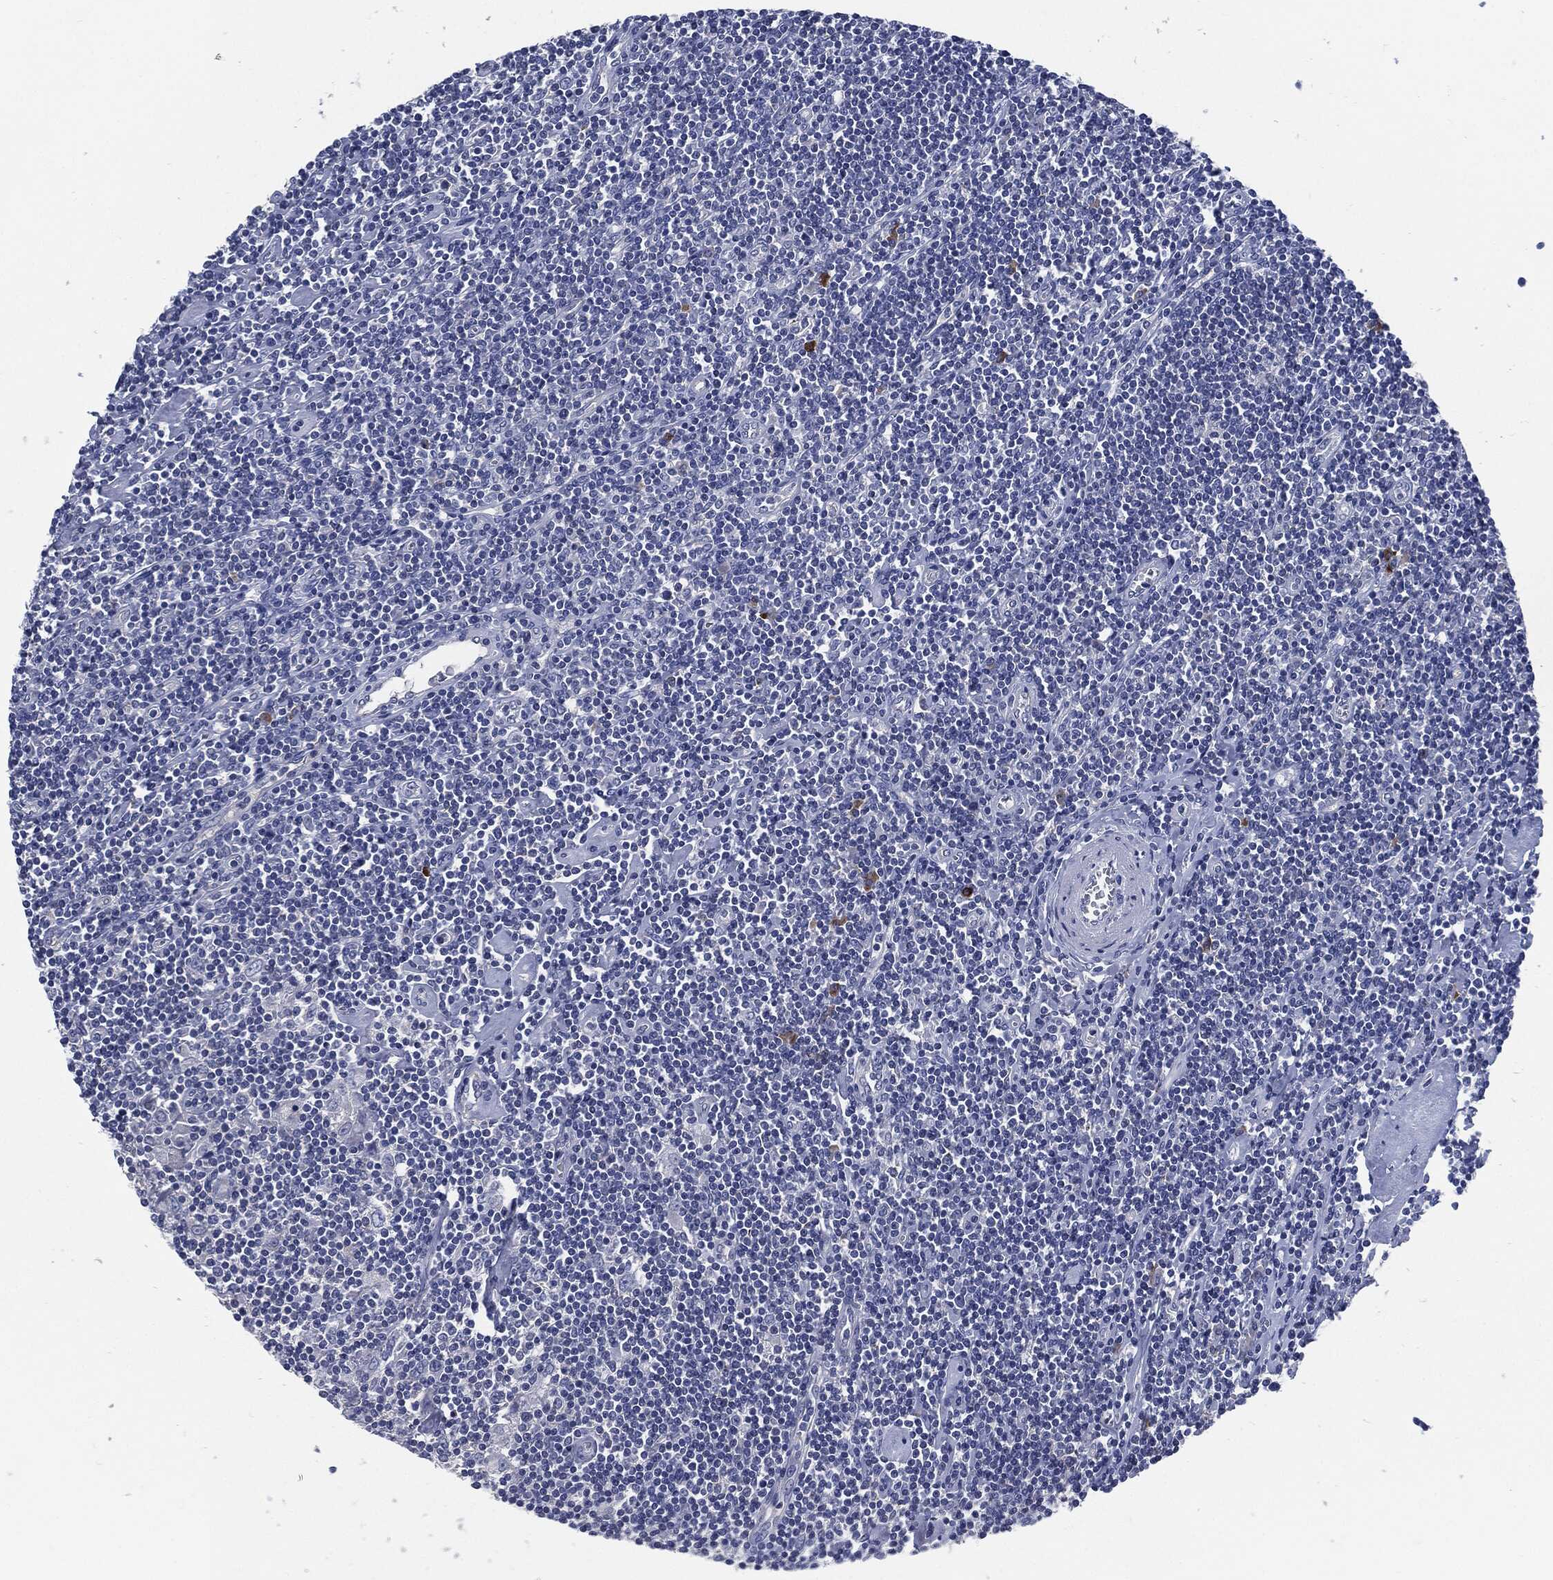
{"staining": {"intensity": "negative", "quantity": "none", "location": "none"}, "tissue": "lymphoma", "cell_type": "Tumor cells", "image_type": "cancer", "snomed": [{"axis": "morphology", "description": "Hodgkin's disease, NOS"}, {"axis": "topography", "description": "Lymph node"}], "caption": "Micrograph shows no significant protein positivity in tumor cells of Hodgkin's disease.", "gene": "CD27", "patient": {"sex": "male", "age": 40}}